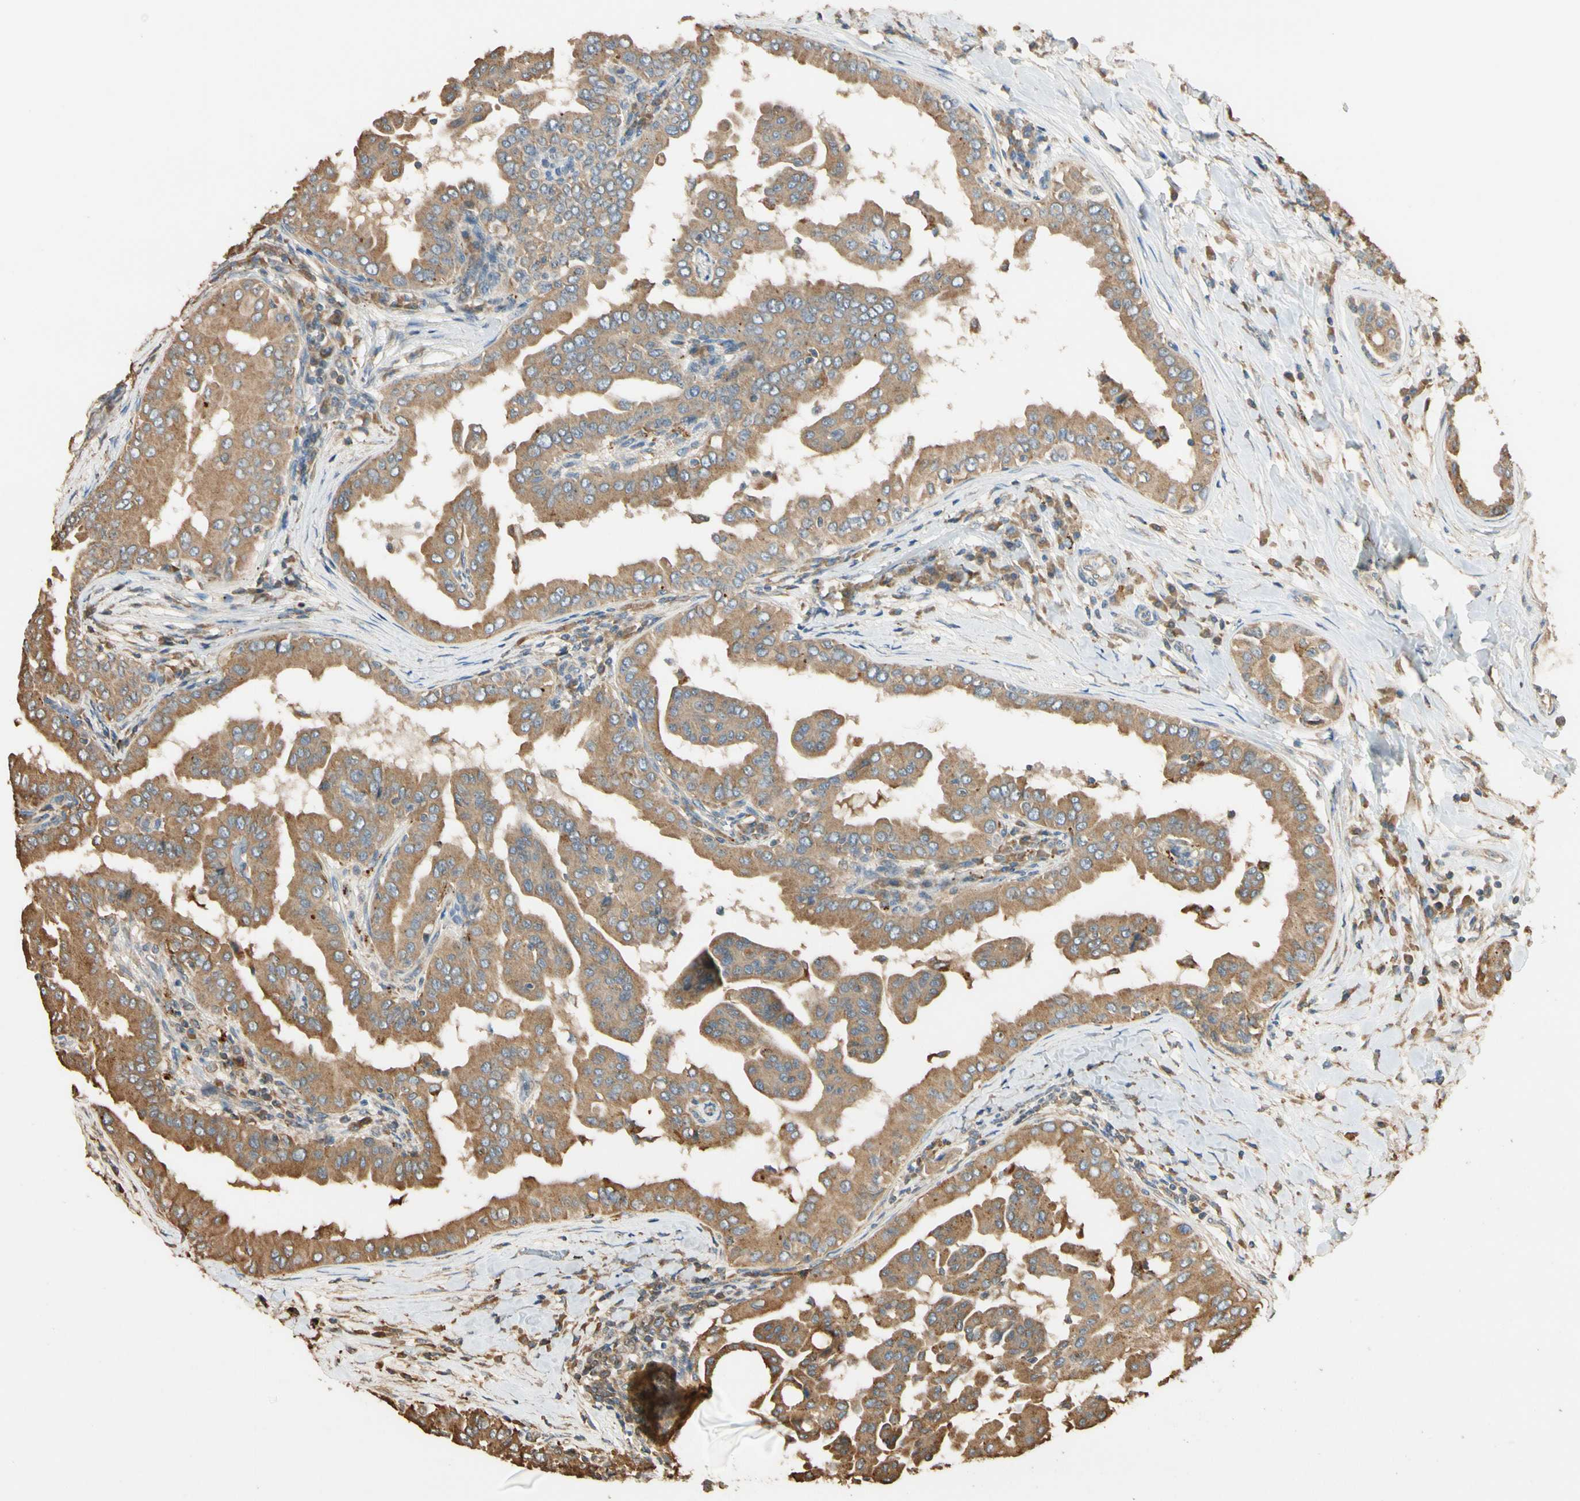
{"staining": {"intensity": "moderate", "quantity": ">75%", "location": "cytoplasmic/membranous"}, "tissue": "thyroid cancer", "cell_type": "Tumor cells", "image_type": "cancer", "snomed": [{"axis": "morphology", "description": "Papillary adenocarcinoma, NOS"}, {"axis": "topography", "description": "Thyroid gland"}], "caption": "High-power microscopy captured an immunohistochemistry photomicrograph of thyroid cancer (papillary adenocarcinoma), revealing moderate cytoplasmic/membranous expression in about >75% of tumor cells. Nuclei are stained in blue.", "gene": "STX18", "patient": {"sex": "male", "age": 33}}